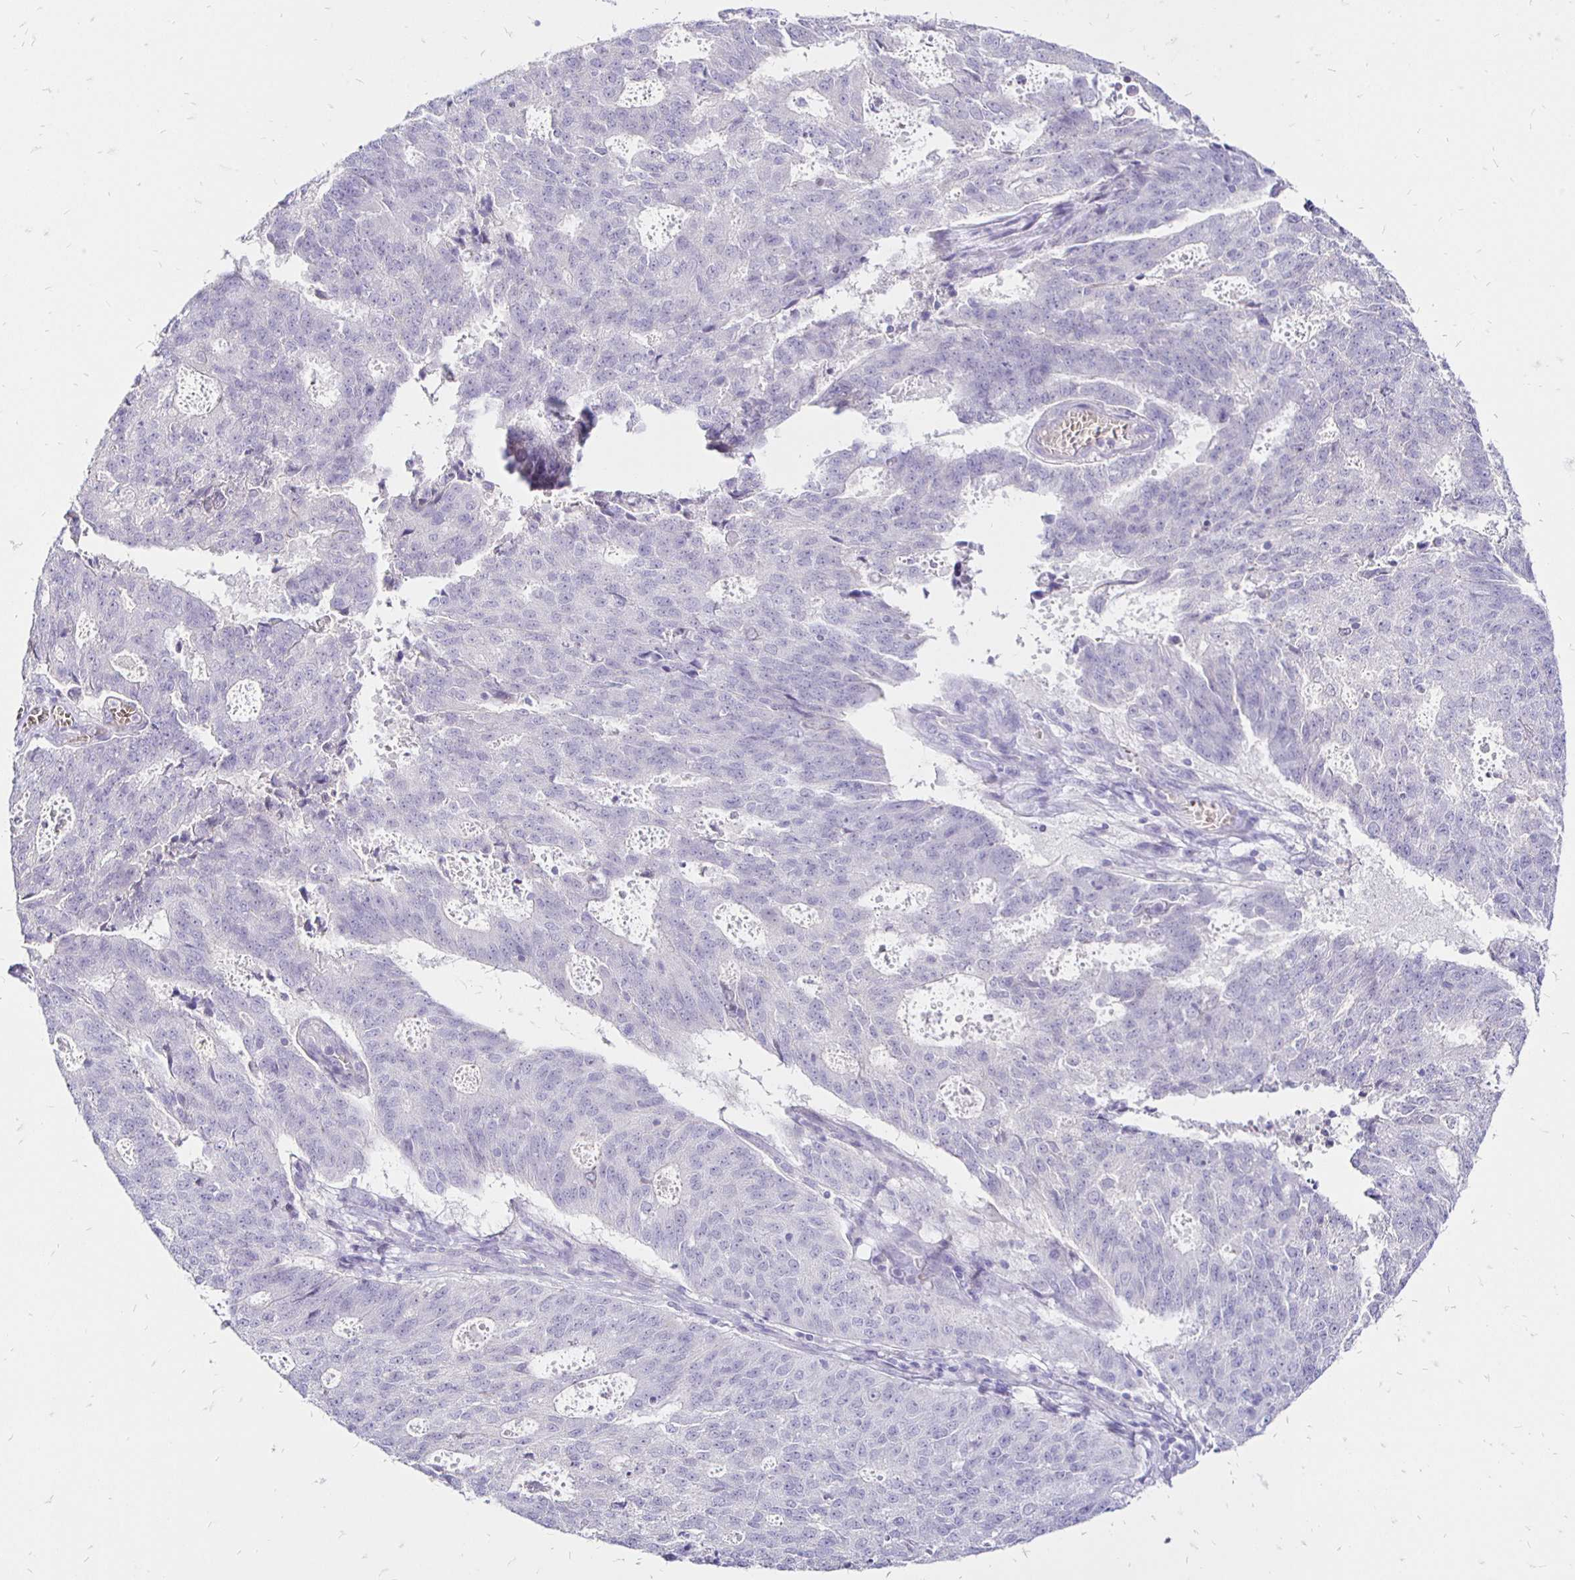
{"staining": {"intensity": "negative", "quantity": "none", "location": "none"}, "tissue": "endometrial cancer", "cell_type": "Tumor cells", "image_type": "cancer", "snomed": [{"axis": "morphology", "description": "Adenocarcinoma, NOS"}, {"axis": "topography", "description": "Endometrium"}], "caption": "Immunohistochemistry photomicrograph of neoplastic tissue: endometrial adenocarcinoma stained with DAB exhibits no significant protein staining in tumor cells.", "gene": "IRGC", "patient": {"sex": "female", "age": 82}}